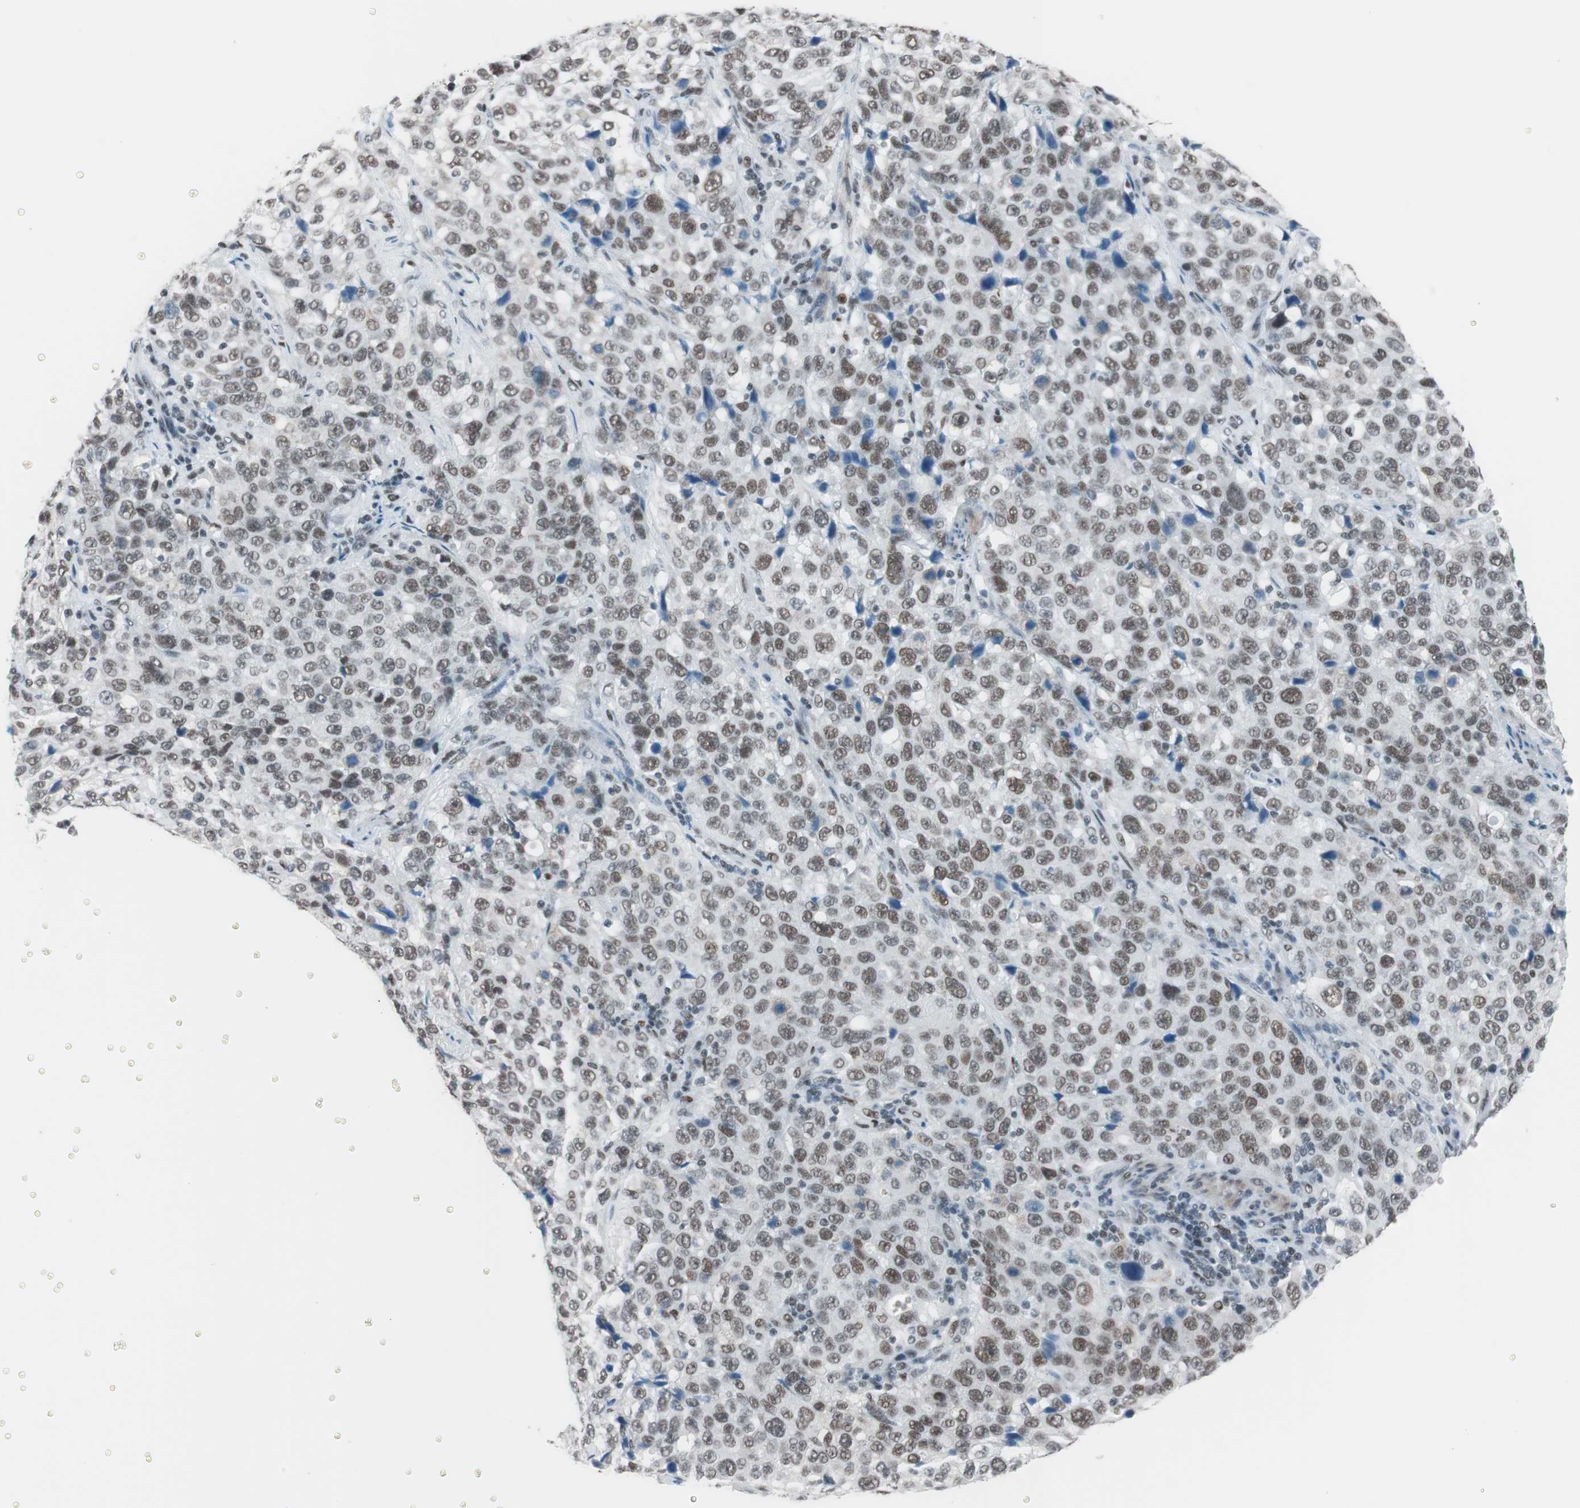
{"staining": {"intensity": "weak", "quantity": ">75%", "location": "nuclear"}, "tissue": "stomach cancer", "cell_type": "Tumor cells", "image_type": "cancer", "snomed": [{"axis": "morphology", "description": "Normal tissue, NOS"}, {"axis": "morphology", "description": "Adenocarcinoma, NOS"}, {"axis": "topography", "description": "Stomach"}], "caption": "This is an image of immunohistochemistry (IHC) staining of stomach cancer, which shows weak staining in the nuclear of tumor cells.", "gene": "ARID1A", "patient": {"sex": "male", "age": 48}}